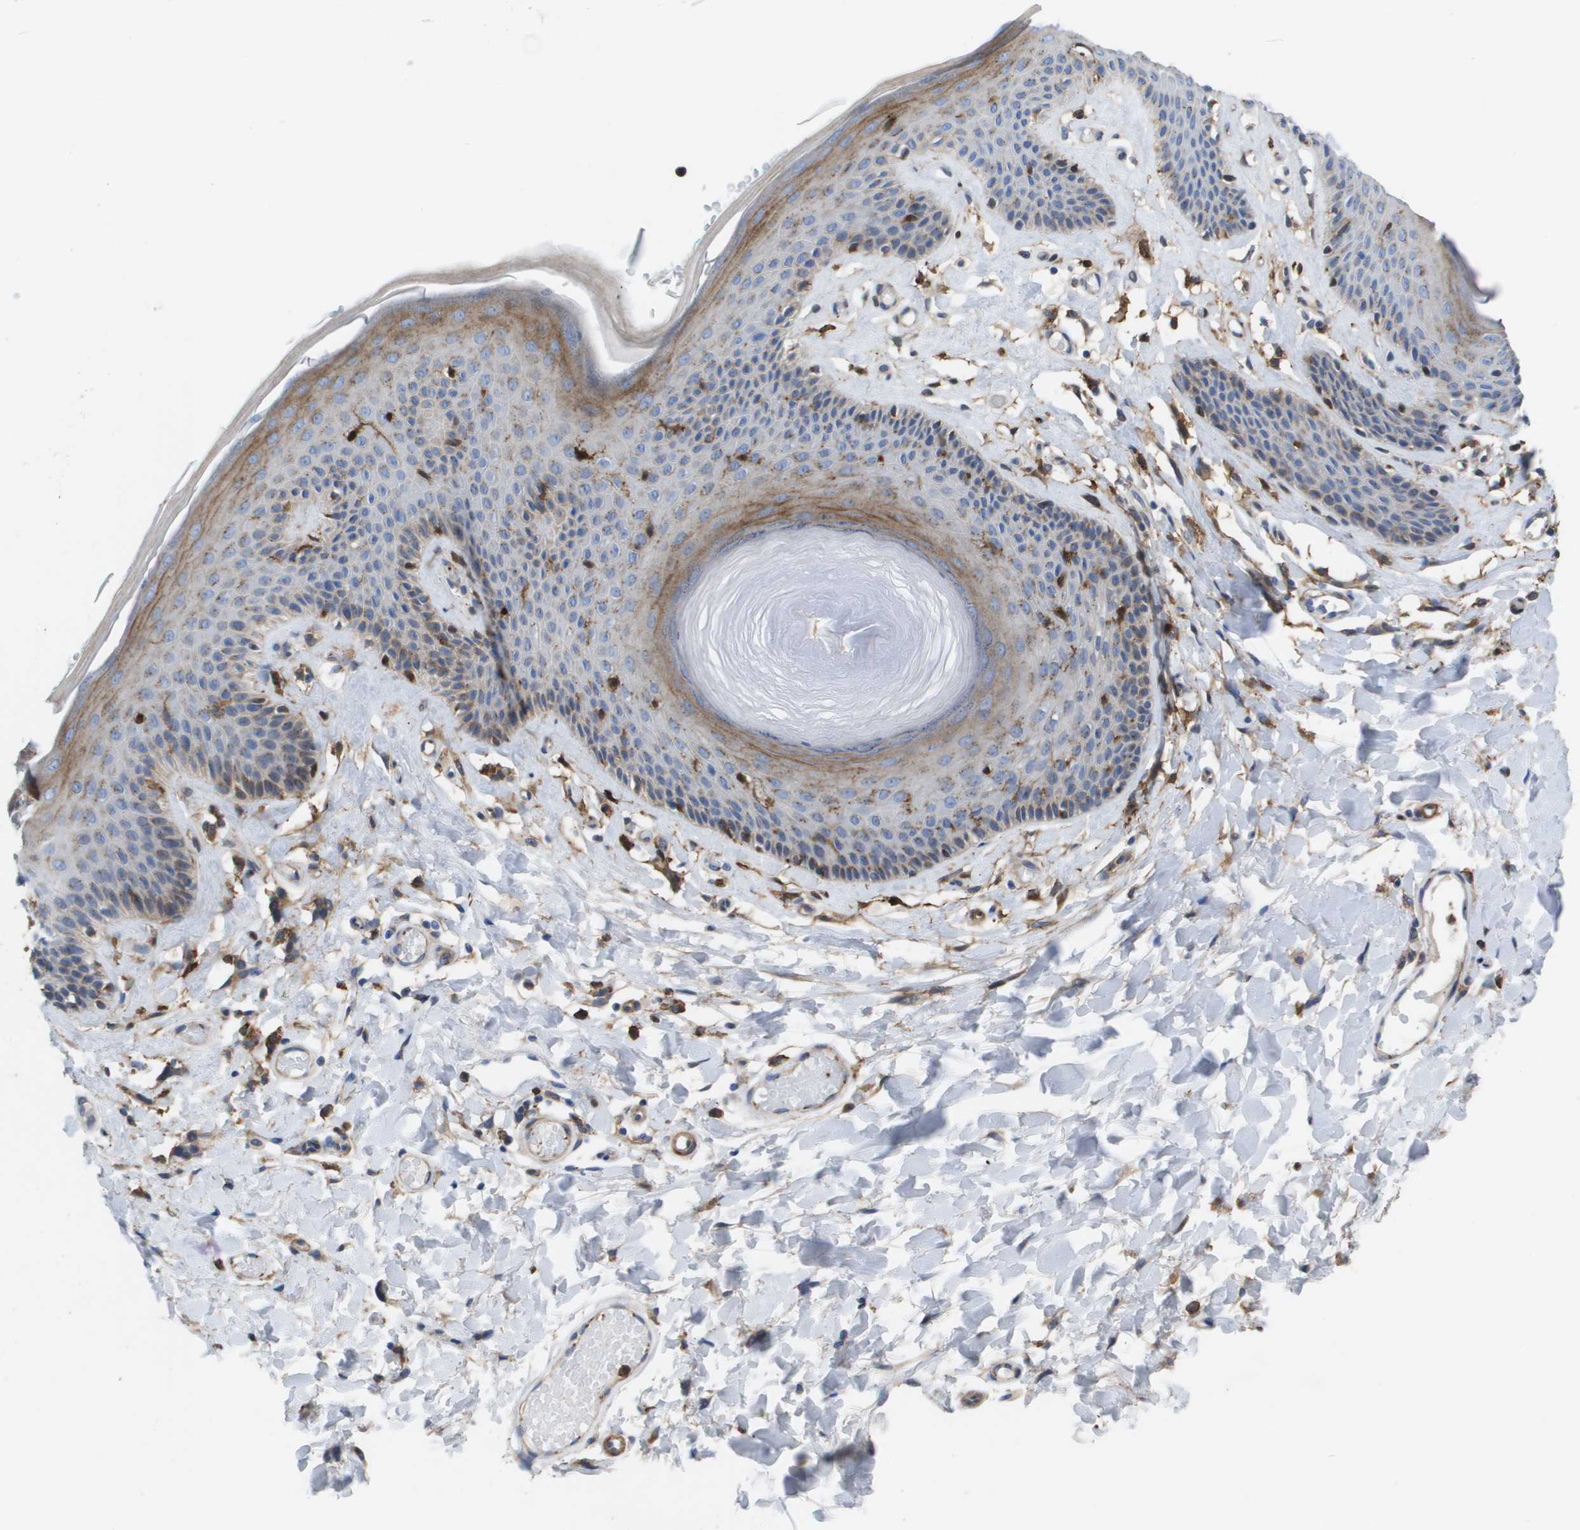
{"staining": {"intensity": "moderate", "quantity": "<25%", "location": "cytoplasmic/membranous"}, "tissue": "skin", "cell_type": "Epidermal cells", "image_type": "normal", "snomed": [{"axis": "morphology", "description": "Normal tissue, NOS"}, {"axis": "topography", "description": "Vulva"}], "caption": "Immunohistochemical staining of benign human skin demonstrates moderate cytoplasmic/membranous protein expression in about <25% of epidermal cells. Immunohistochemistry stains the protein of interest in brown and the nuclei are stained blue.", "gene": "SLC37A2", "patient": {"sex": "female", "age": 73}}